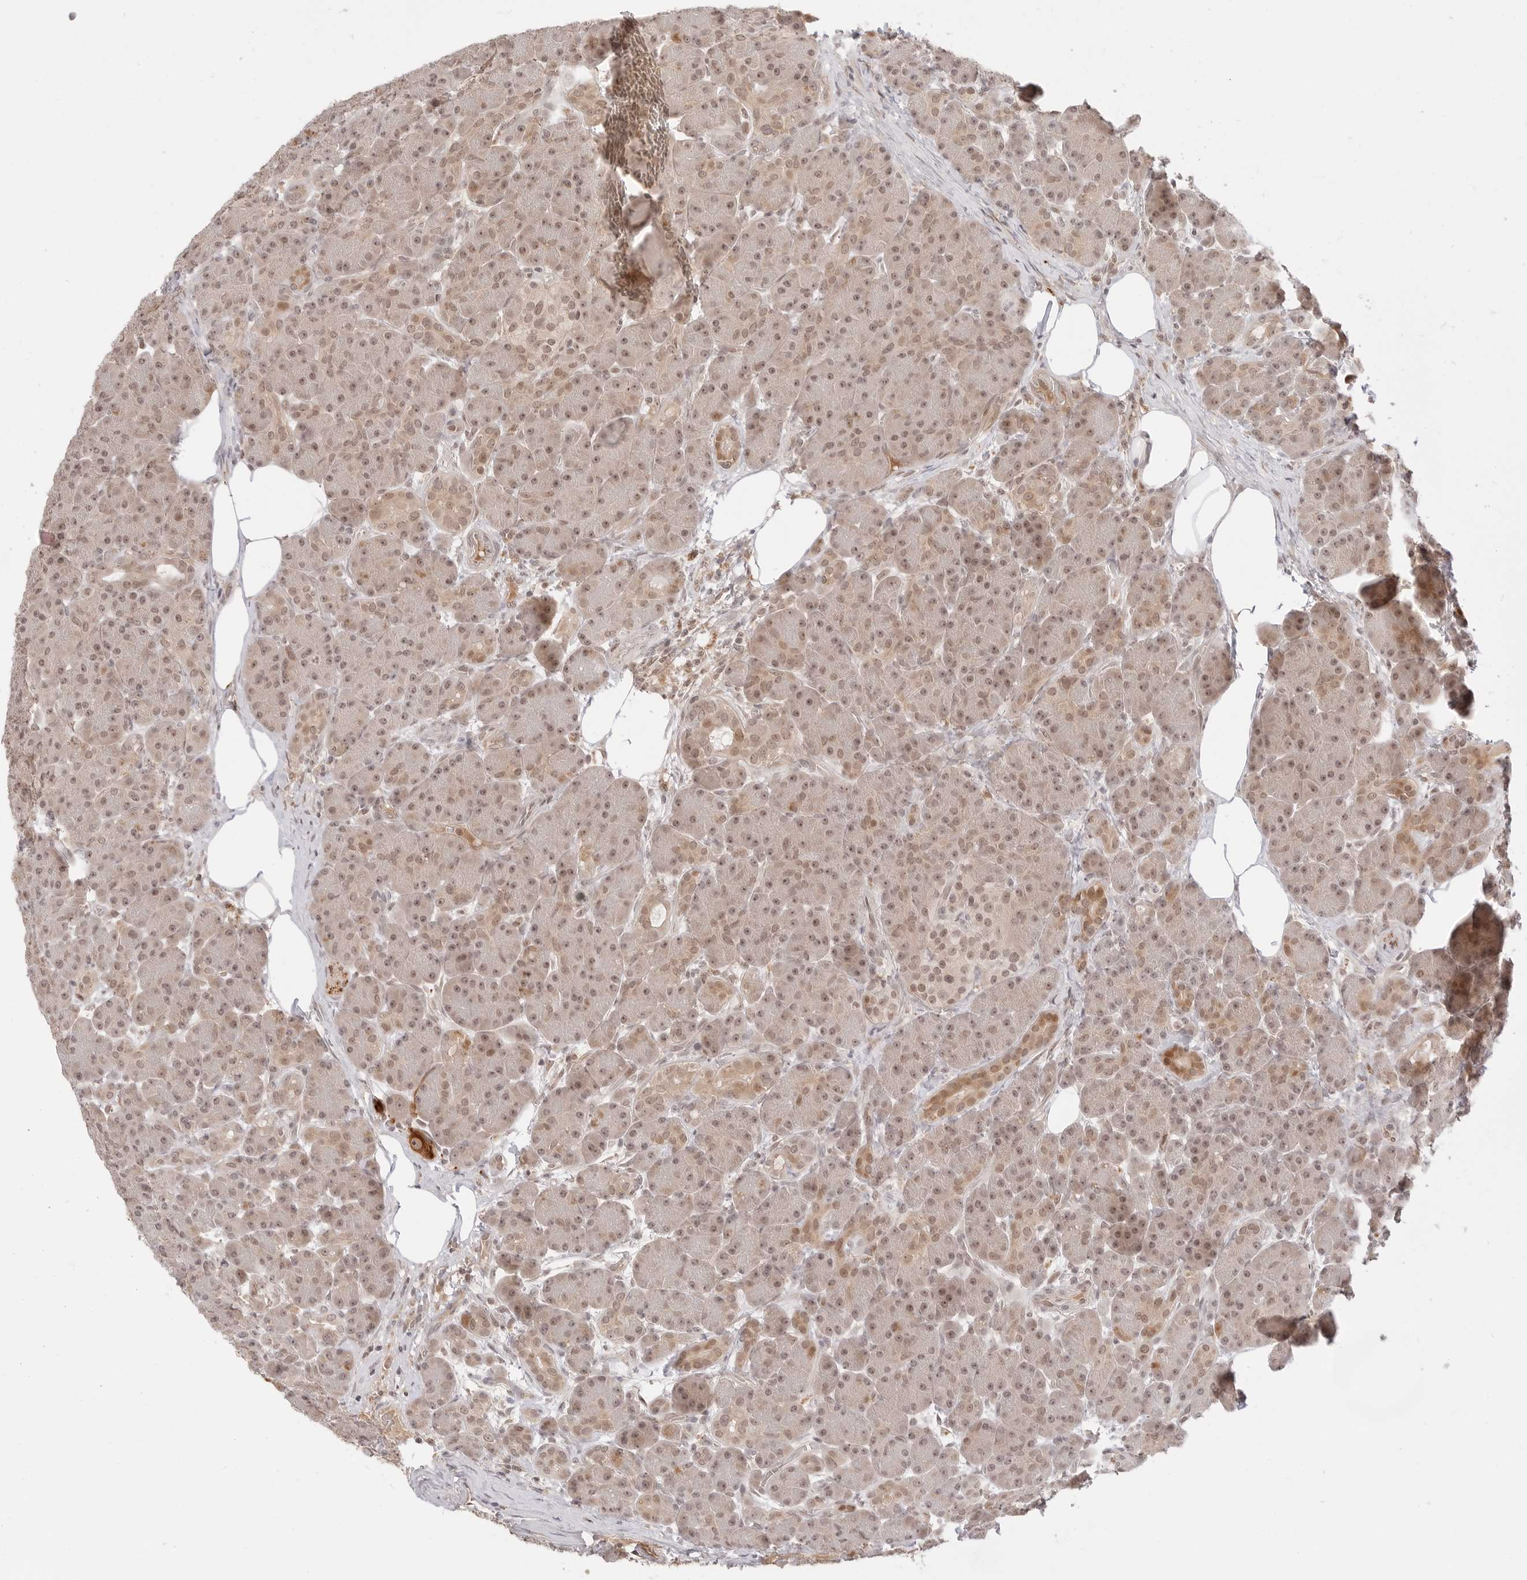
{"staining": {"intensity": "moderate", "quantity": ">75%", "location": "cytoplasmic/membranous,nuclear"}, "tissue": "pancreas", "cell_type": "Exocrine glandular cells", "image_type": "normal", "snomed": [{"axis": "morphology", "description": "Normal tissue, NOS"}, {"axis": "topography", "description": "Pancreas"}], "caption": "Protein expression analysis of benign human pancreas reveals moderate cytoplasmic/membranous,nuclear expression in approximately >75% of exocrine glandular cells.", "gene": "RPS6KL1", "patient": {"sex": "male", "age": 63}}